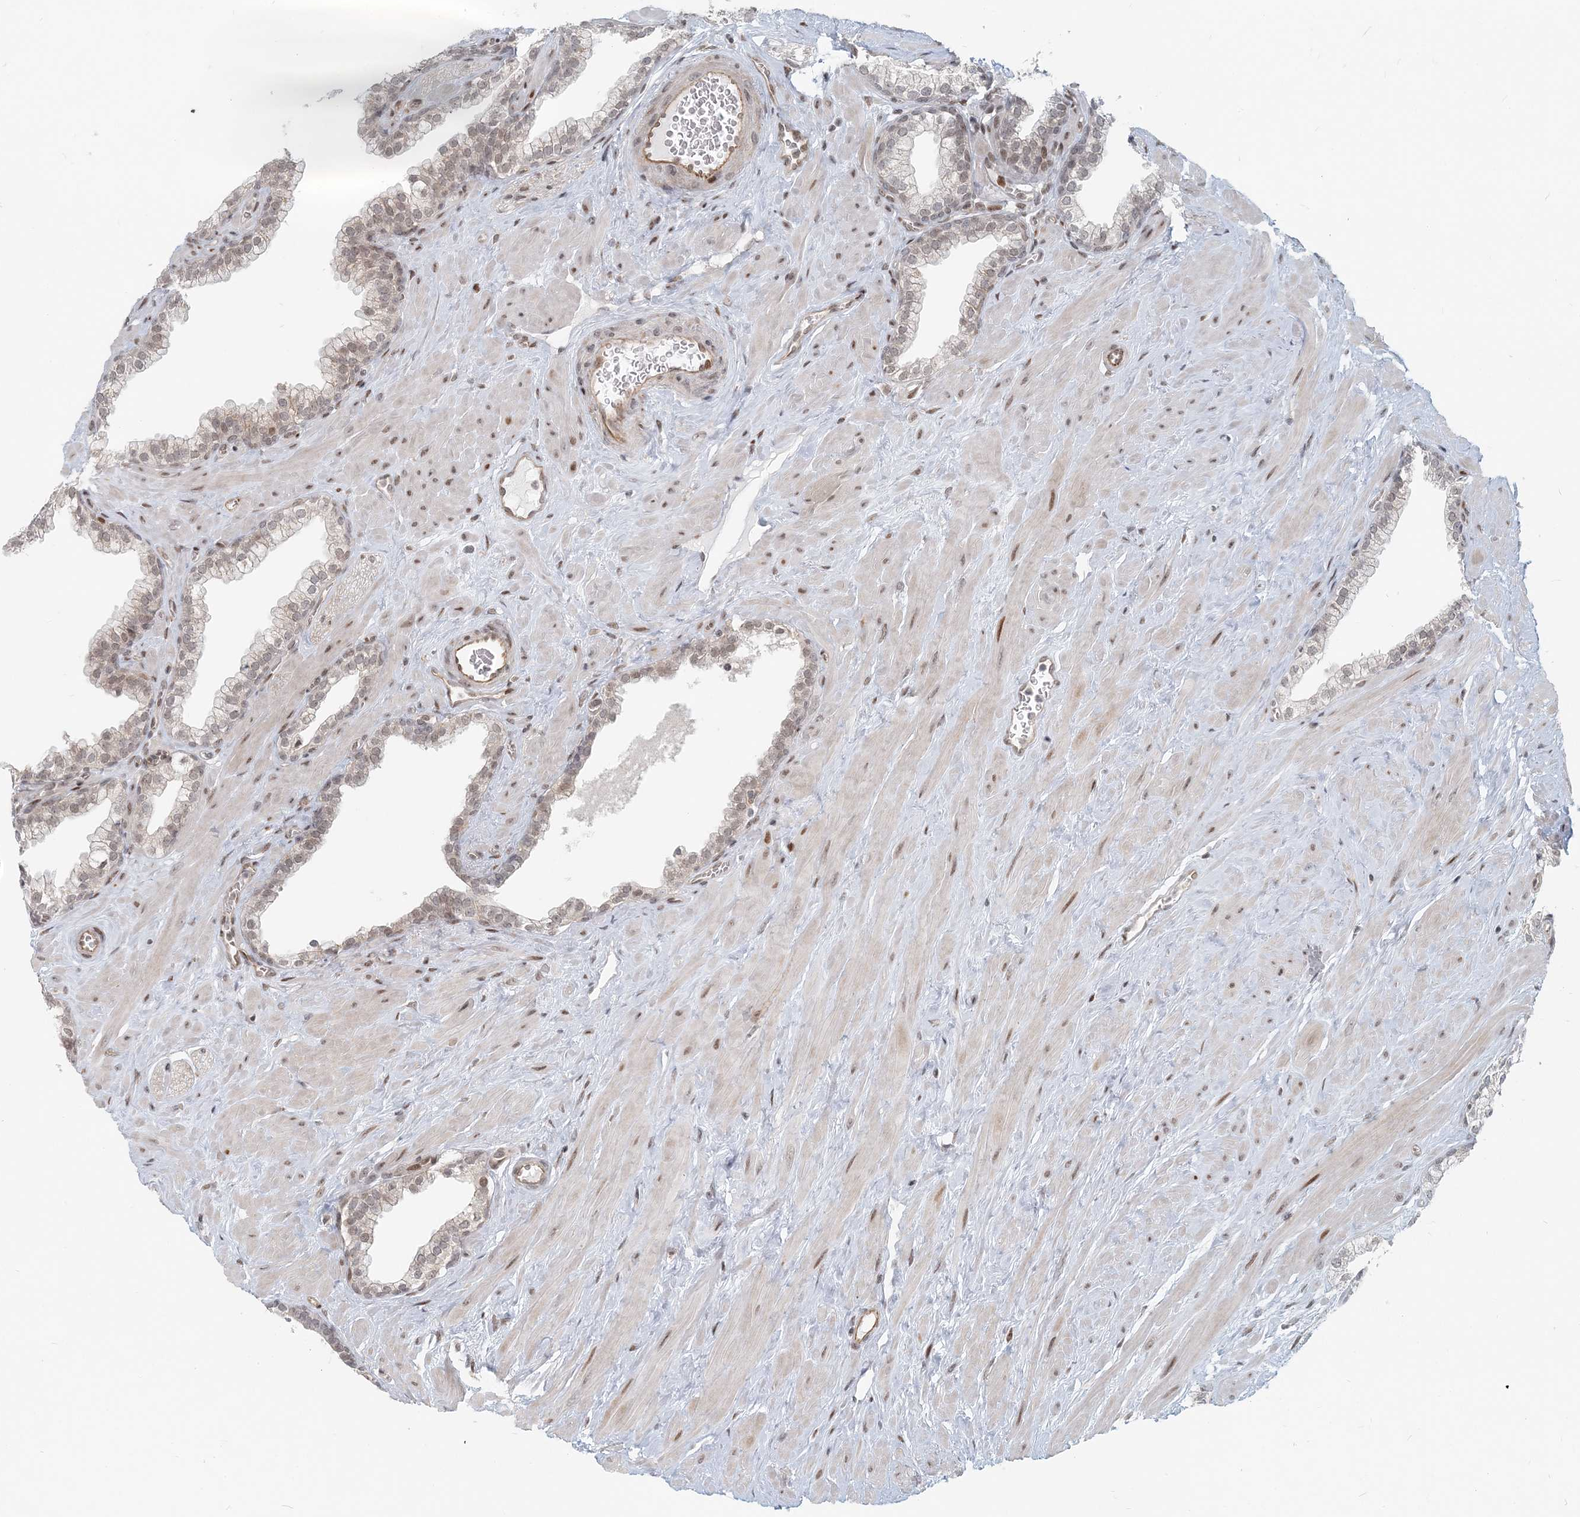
{"staining": {"intensity": "weak", "quantity": "25%-75%", "location": "nuclear"}, "tissue": "prostate", "cell_type": "Glandular cells", "image_type": "normal", "snomed": [{"axis": "morphology", "description": "Normal tissue, NOS"}, {"axis": "morphology", "description": "Urothelial carcinoma, Low grade"}, {"axis": "topography", "description": "Urinary bladder"}, {"axis": "topography", "description": "Prostate"}], "caption": "Immunohistochemical staining of benign human prostate exhibits 25%-75% levels of weak nuclear protein expression in about 25%-75% of glandular cells. (IHC, brightfield microscopy, high magnification).", "gene": "BAZ1B", "patient": {"sex": "male", "age": 60}}